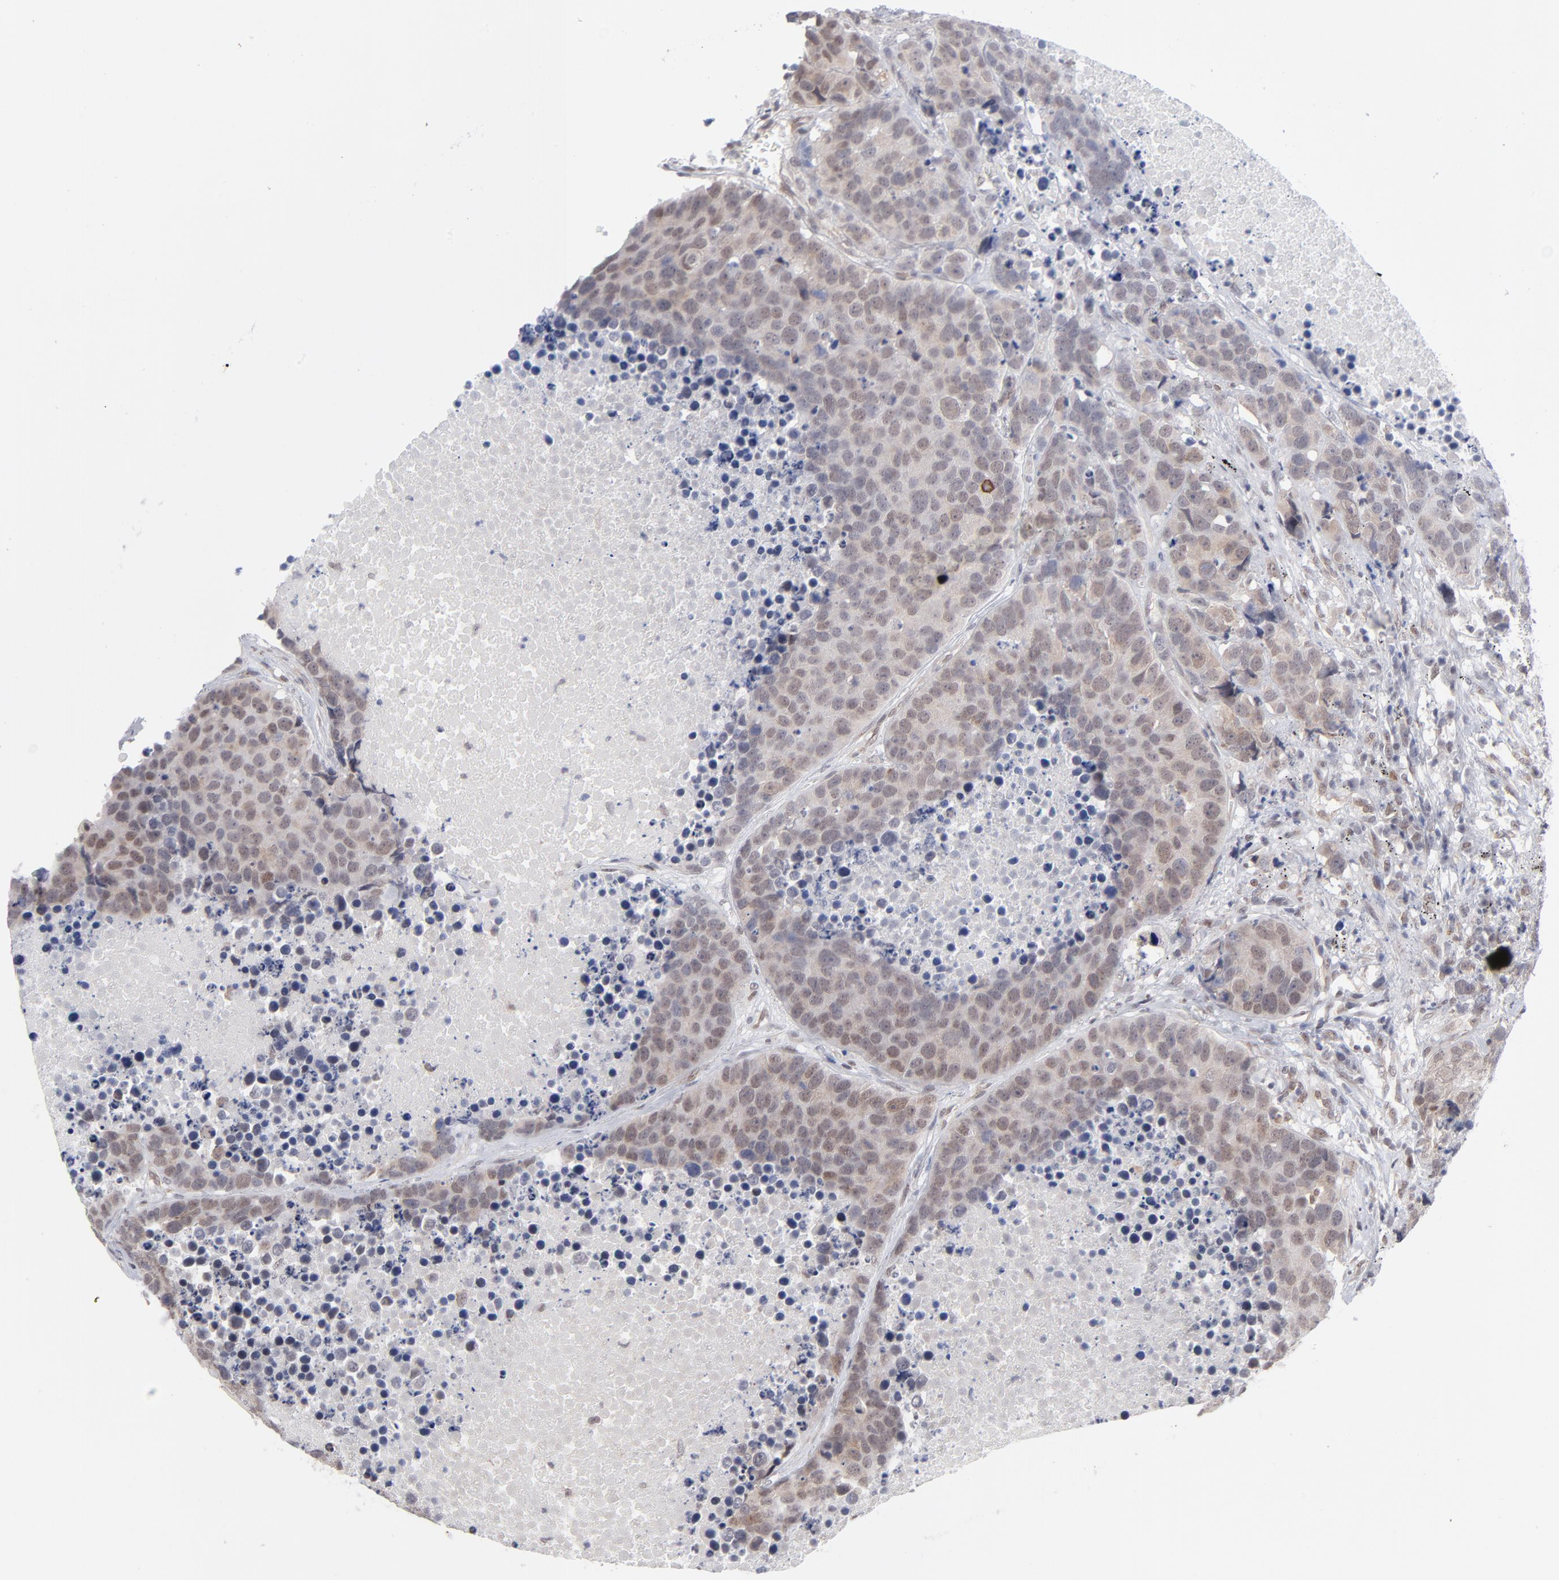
{"staining": {"intensity": "moderate", "quantity": ">75%", "location": "cytoplasmic/membranous,nuclear"}, "tissue": "carcinoid", "cell_type": "Tumor cells", "image_type": "cancer", "snomed": [{"axis": "morphology", "description": "Carcinoid, malignant, NOS"}, {"axis": "topography", "description": "Lung"}], "caption": "Moderate cytoplasmic/membranous and nuclear protein staining is present in approximately >75% of tumor cells in carcinoid (malignant). The staining was performed using DAB, with brown indicating positive protein expression. Nuclei are stained blue with hematoxylin.", "gene": "NBN", "patient": {"sex": "male", "age": 60}}